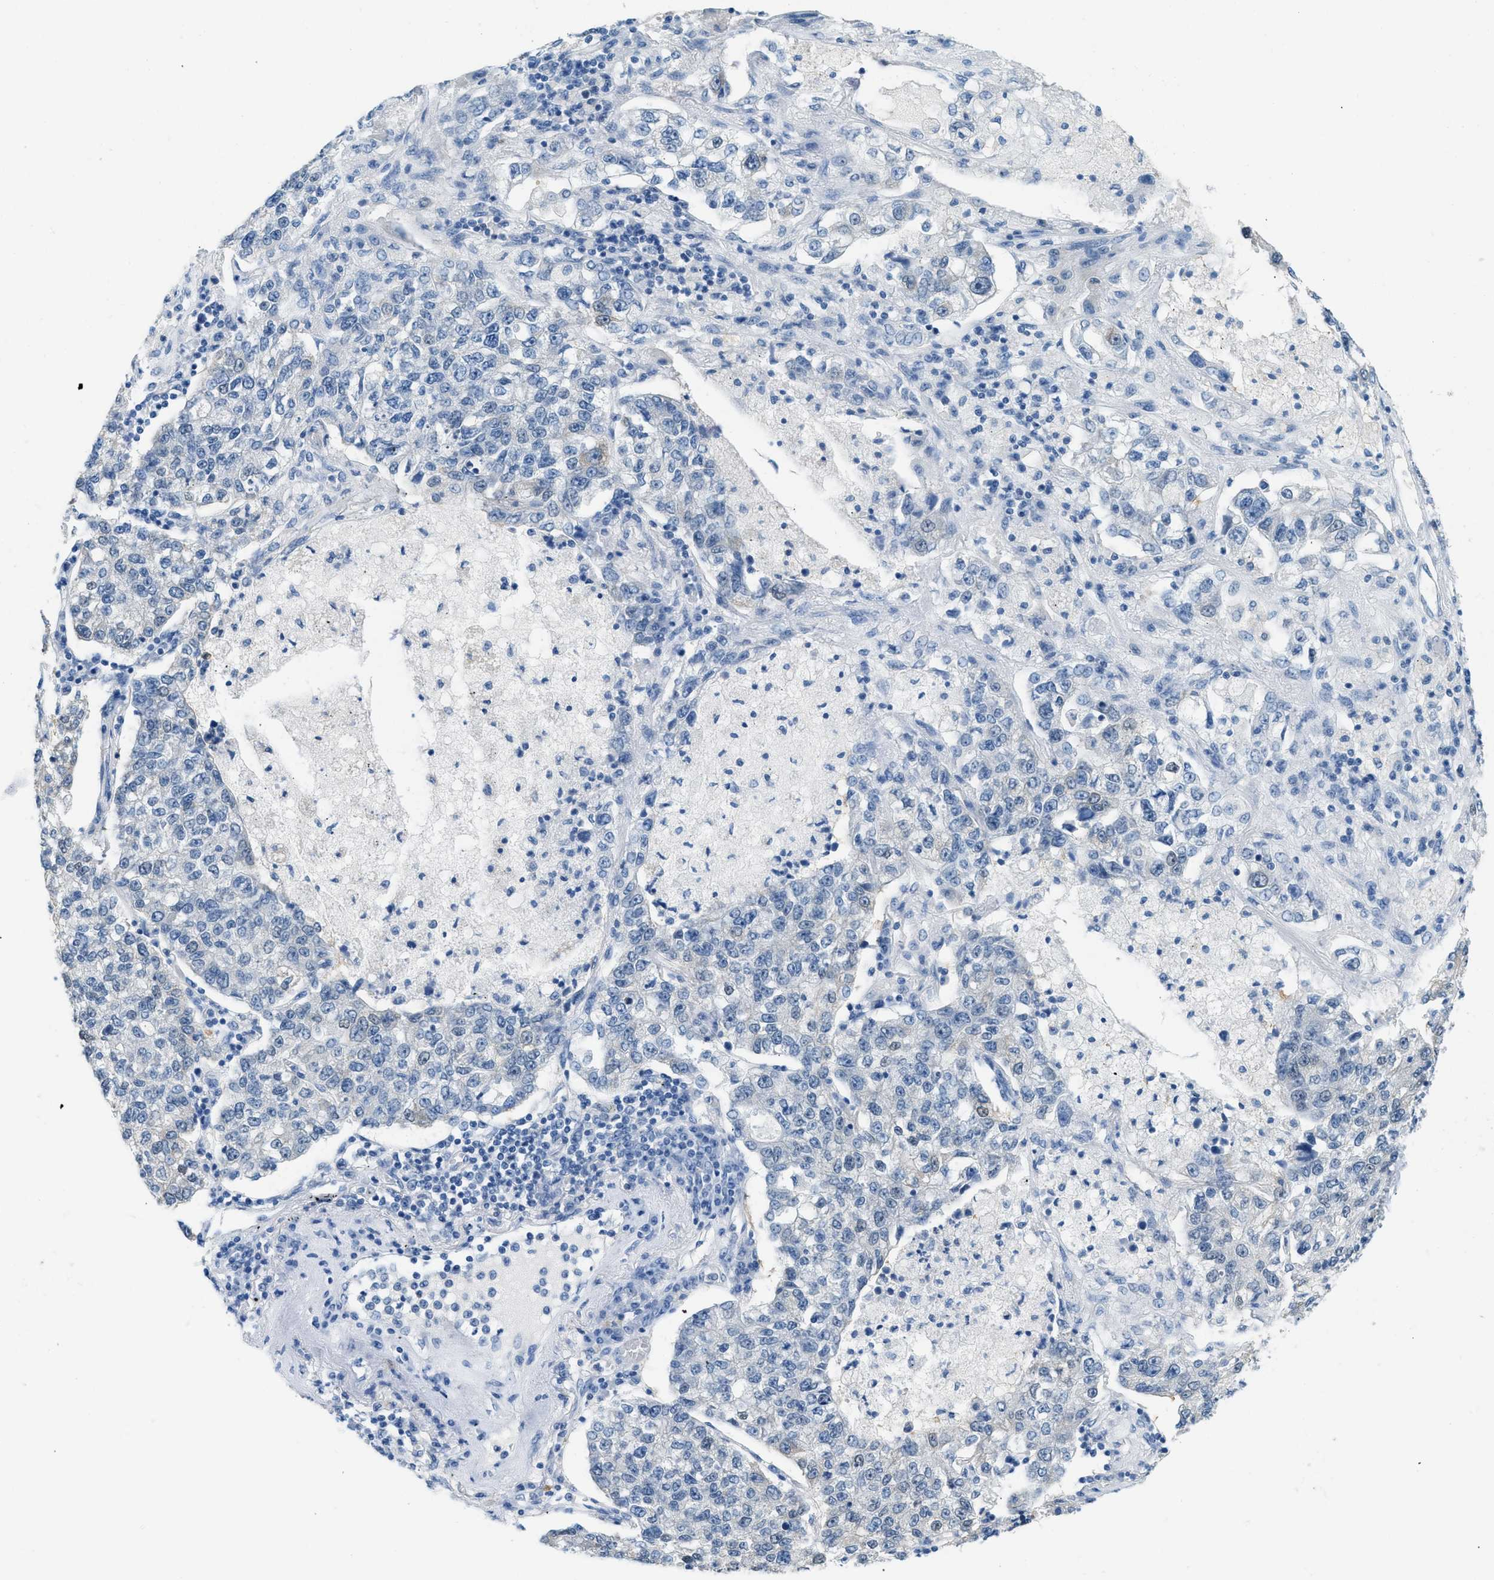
{"staining": {"intensity": "negative", "quantity": "none", "location": "none"}, "tissue": "lung cancer", "cell_type": "Tumor cells", "image_type": "cancer", "snomed": [{"axis": "morphology", "description": "Adenocarcinoma, NOS"}, {"axis": "topography", "description": "Lung"}], "caption": "IHC micrograph of lung adenocarcinoma stained for a protein (brown), which shows no expression in tumor cells. (Immunohistochemistry (ihc), brightfield microscopy, high magnification).", "gene": "SPAM1", "patient": {"sex": "male", "age": 49}}